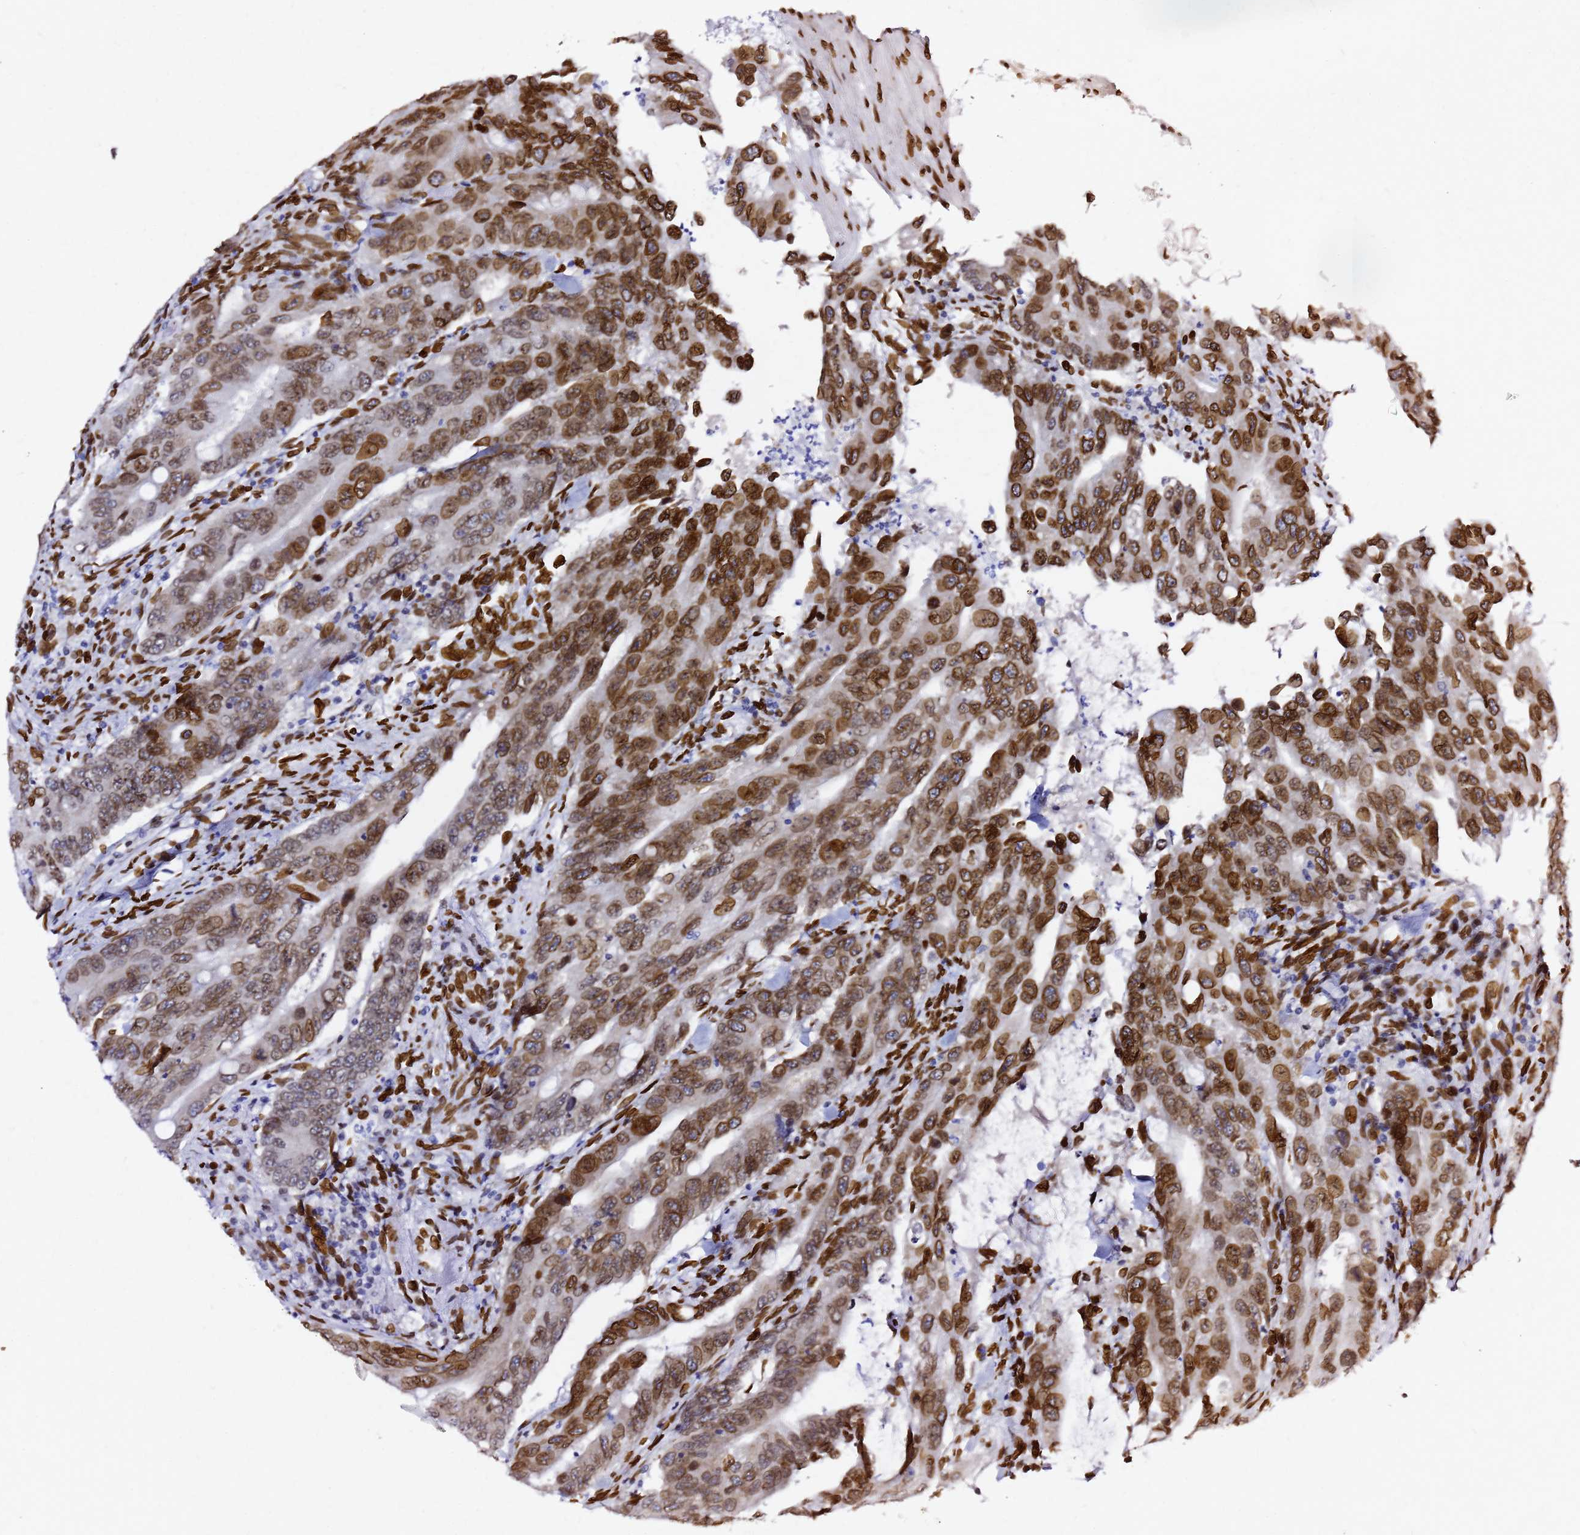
{"staining": {"intensity": "strong", "quantity": ">75%", "location": "cytoplasmic/membranous,nuclear"}, "tissue": "colorectal cancer", "cell_type": "Tumor cells", "image_type": "cancer", "snomed": [{"axis": "morphology", "description": "Adenocarcinoma, NOS"}, {"axis": "topography", "description": "Colon"}], "caption": "The micrograph shows staining of adenocarcinoma (colorectal), revealing strong cytoplasmic/membranous and nuclear protein expression (brown color) within tumor cells. The staining was performed using DAB (3,3'-diaminobenzidine) to visualize the protein expression in brown, while the nuclei were stained in blue with hematoxylin (Magnification: 20x).", "gene": "C6orf141", "patient": {"sex": "male", "age": 71}}